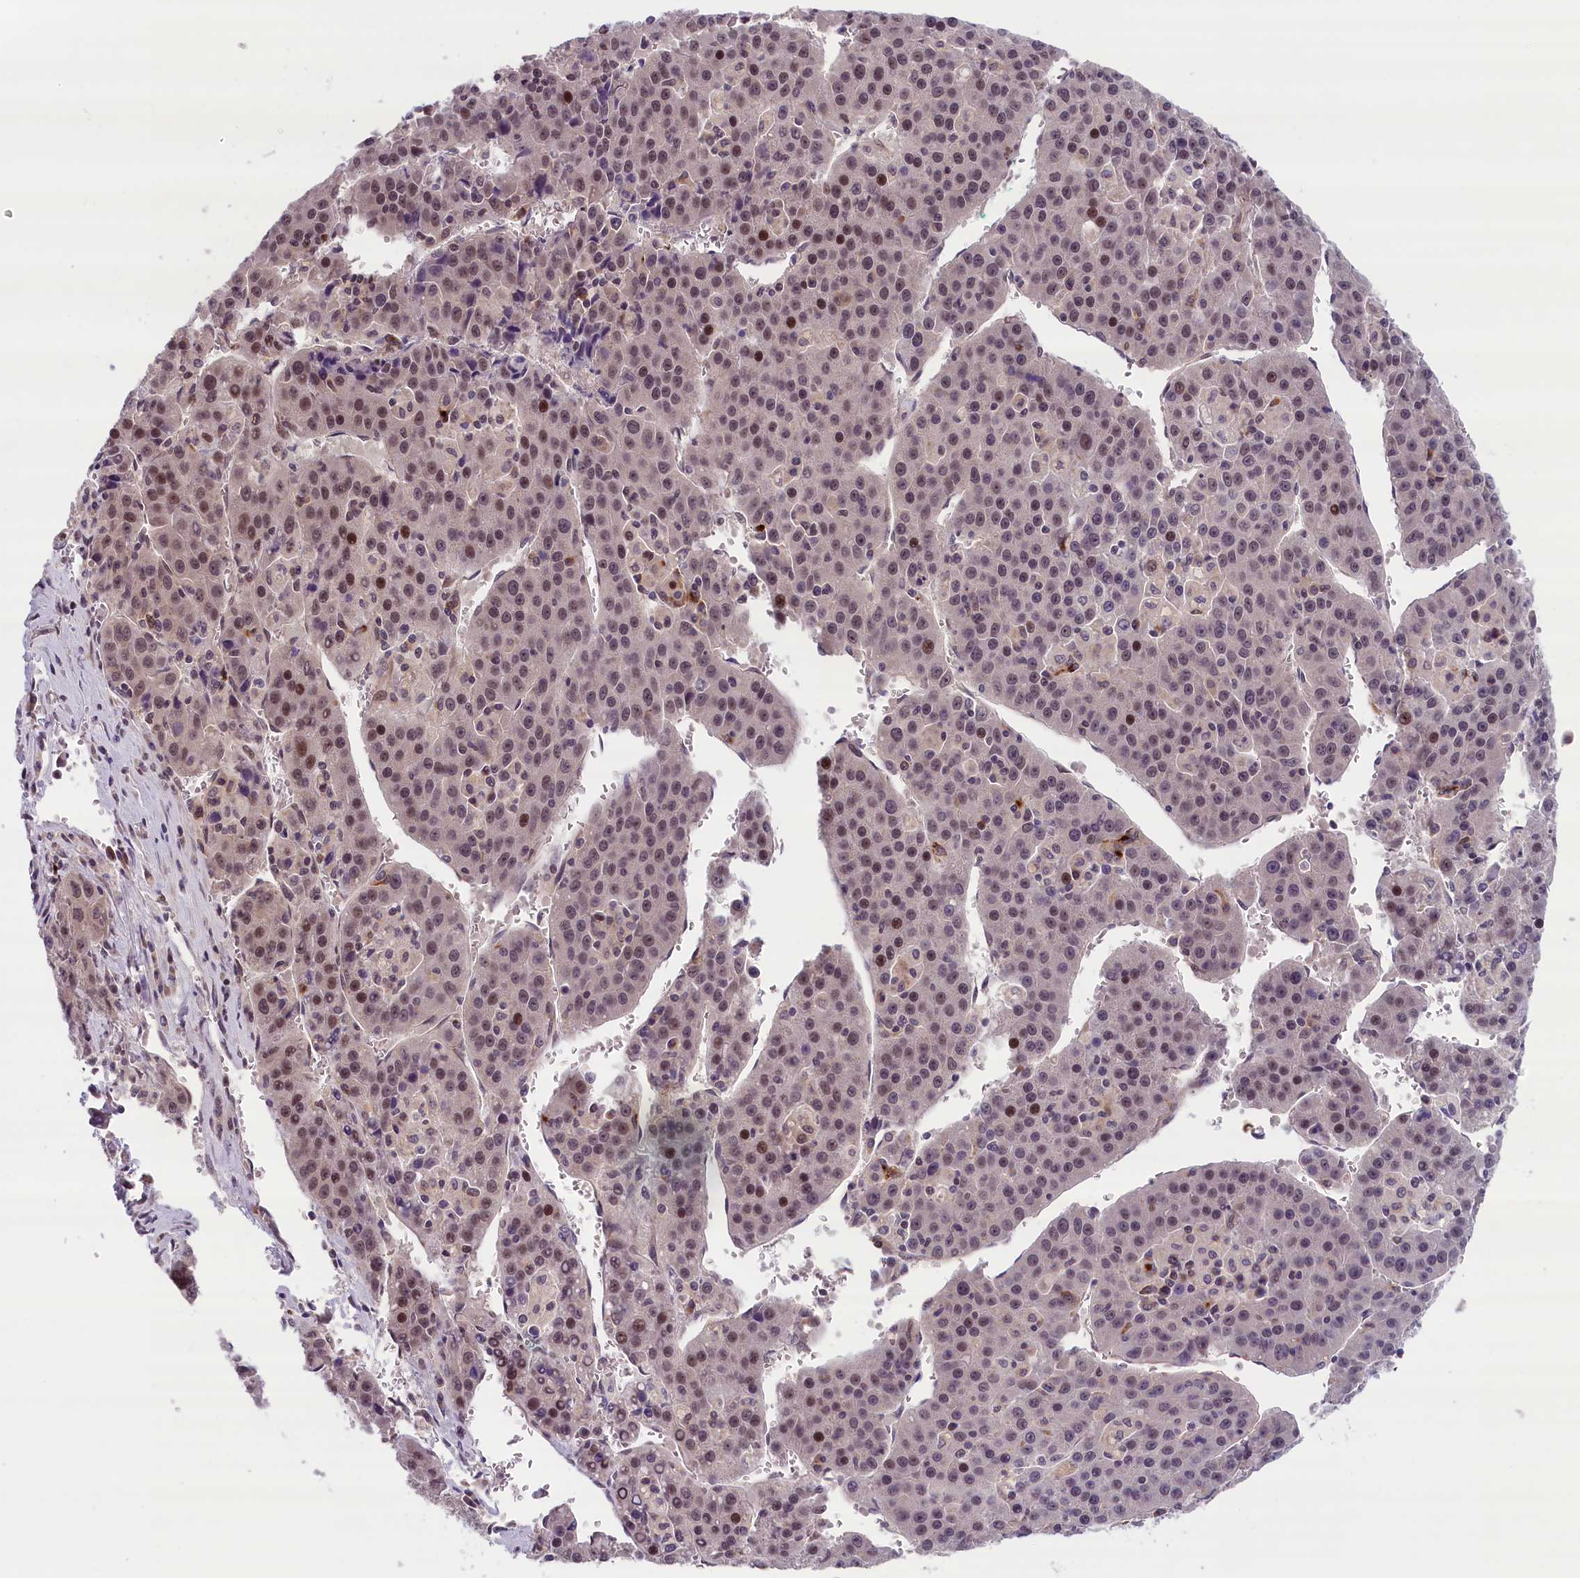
{"staining": {"intensity": "moderate", "quantity": "25%-75%", "location": "nuclear"}, "tissue": "liver cancer", "cell_type": "Tumor cells", "image_type": "cancer", "snomed": [{"axis": "morphology", "description": "Carcinoma, Hepatocellular, NOS"}, {"axis": "topography", "description": "Liver"}], "caption": "A brown stain highlights moderate nuclear staining of a protein in human liver cancer tumor cells.", "gene": "KCNK6", "patient": {"sex": "female", "age": 53}}